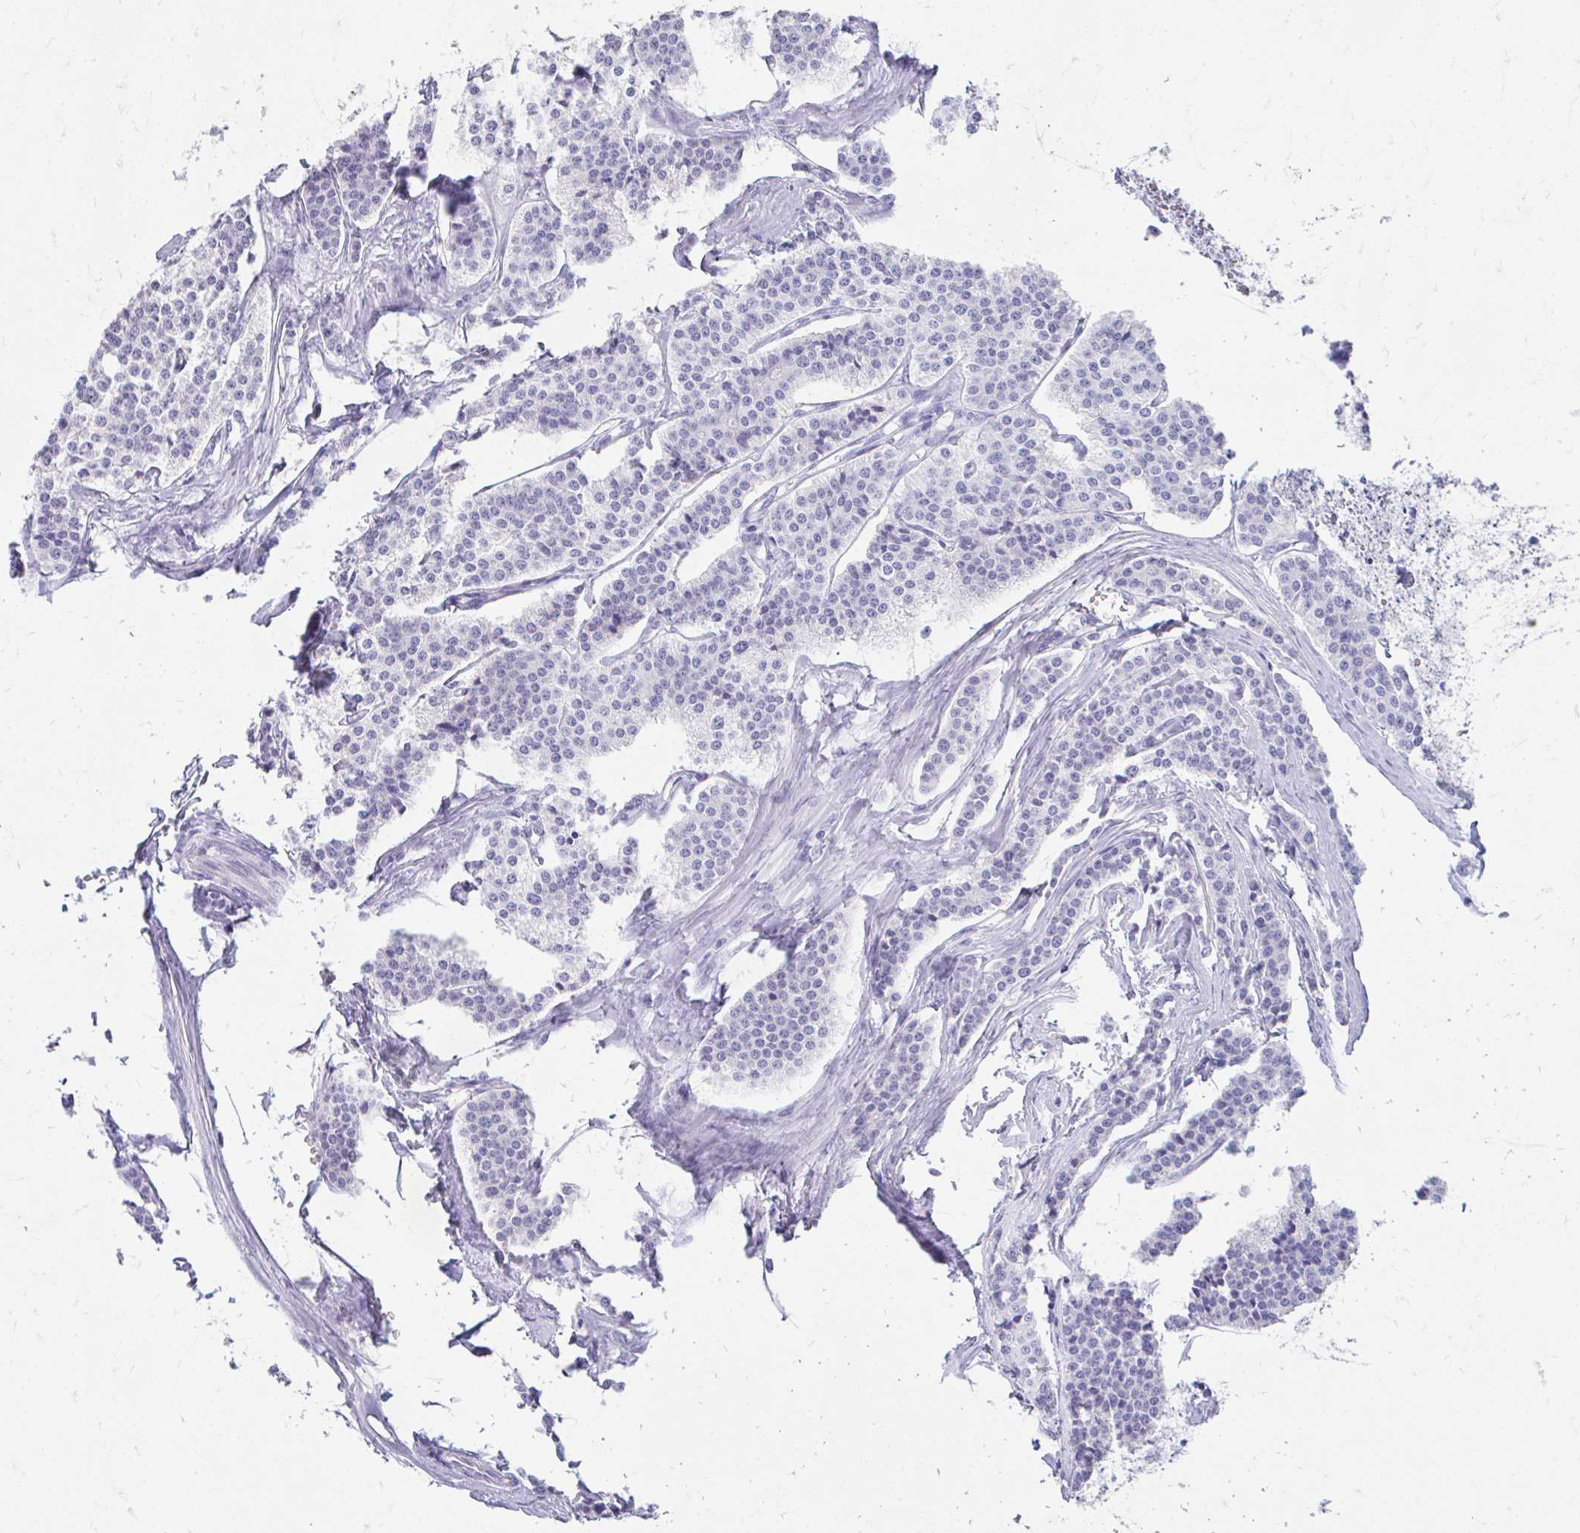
{"staining": {"intensity": "negative", "quantity": "none", "location": "none"}, "tissue": "carcinoid", "cell_type": "Tumor cells", "image_type": "cancer", "snomed": [{"axis": "morphology", "description": "Carcinoid, malignant, NOS"}, {"axis": "topography", "description": "Small intestine"}], "caption": "Human malignant carcinoid stained for a protein using immunohistochemistry demonstrates no staining in tumor cells.", "gene": "CFH", "patient": {"sex": "male", "age": 63}}